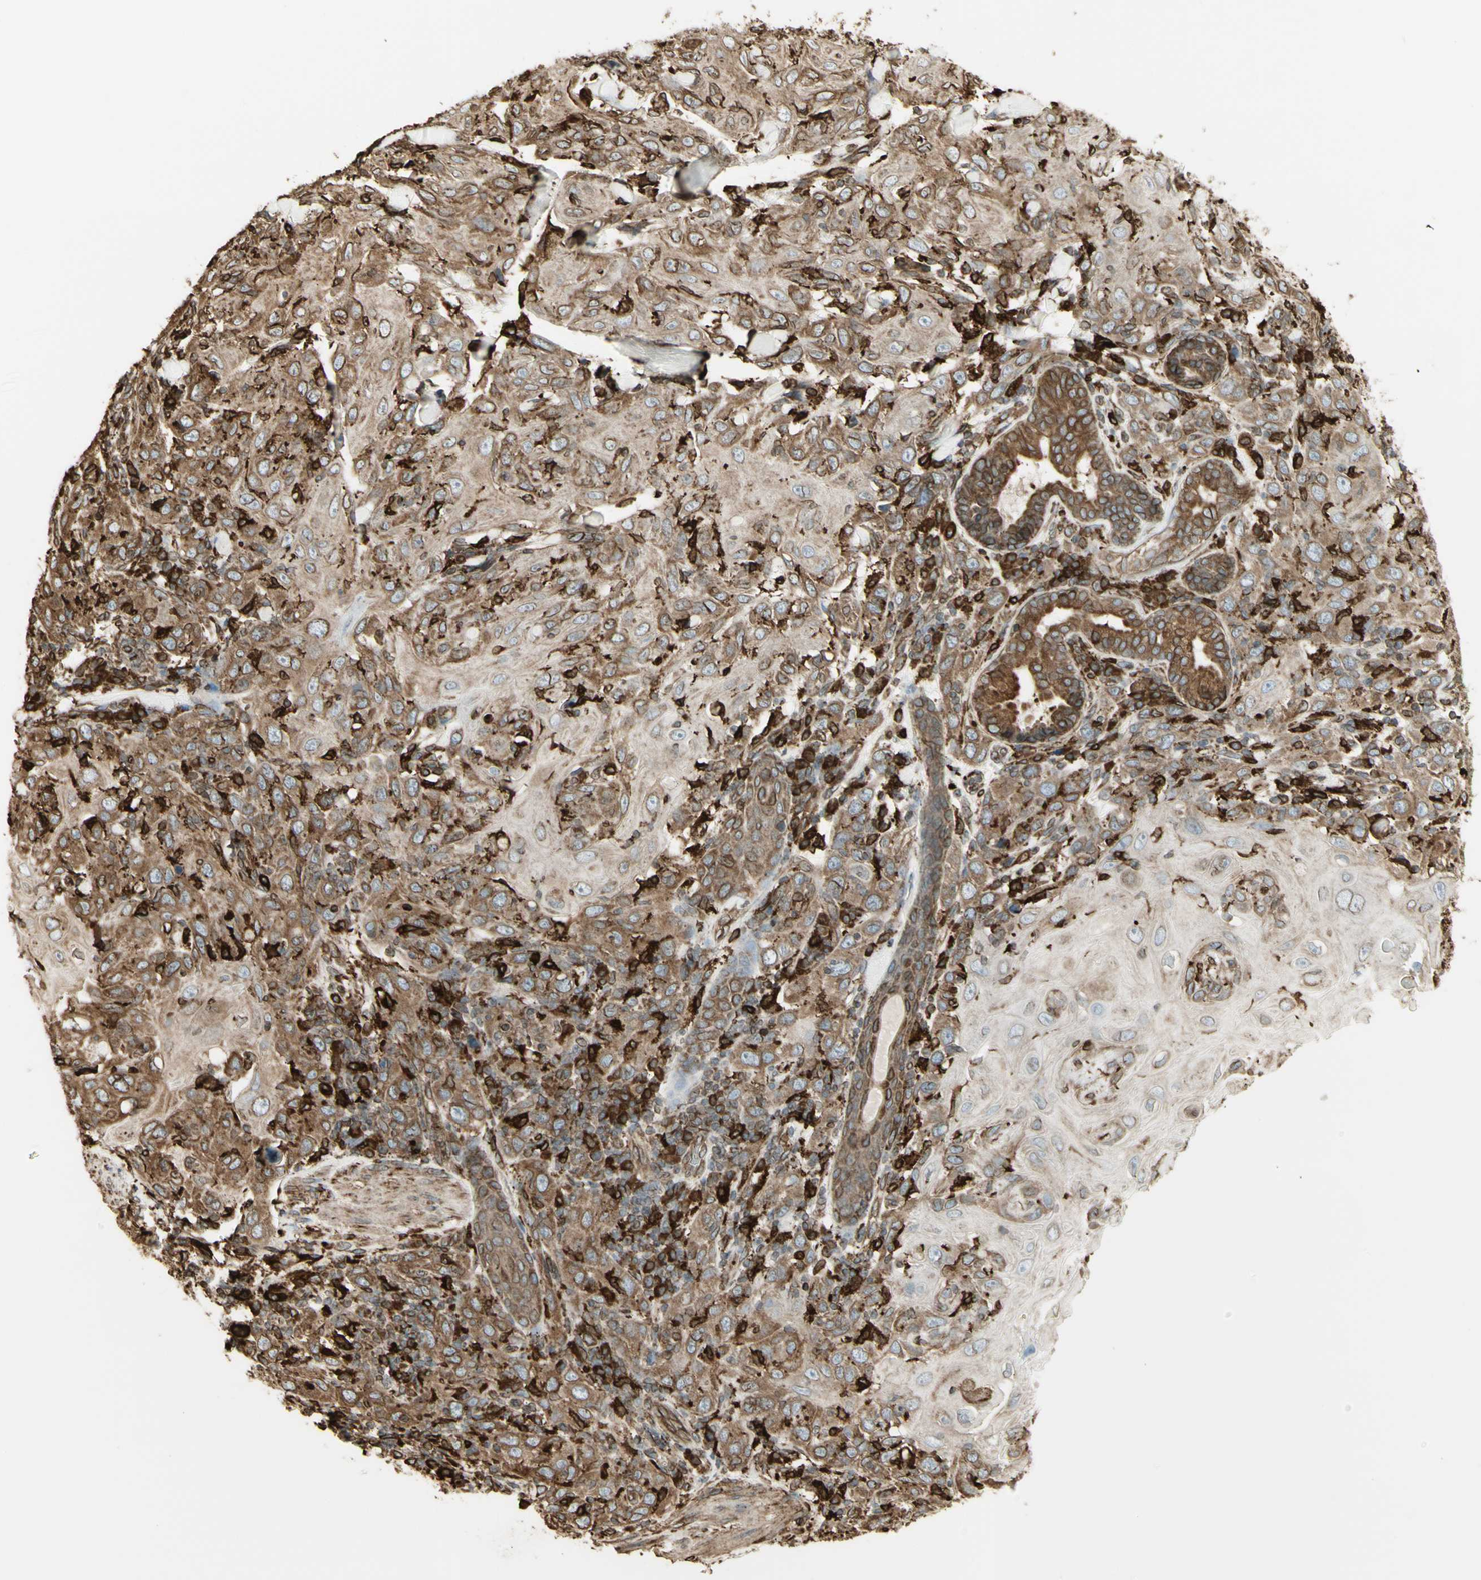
{"staining": {"intensity": "moderate", "quantity": ">75%", "location": "cytoplasmic/membranous"}, "tissue": "skin cancer", "cell_type": "Tumor cells", "image_type": "cancer", "snomed": [{"axis": "morphology", "description": "Squamous cell carcinoma, NOS"}, {"axis": "topography", "description": "Skin"}], "caption": "The immunohistochemical stain labels moderate cytoplasmic/membranous expression in tumor cells of skin squamous cell carcinoma tissue.", "gene": "CANX", "patient": {"sex": "female", "age": 88}}